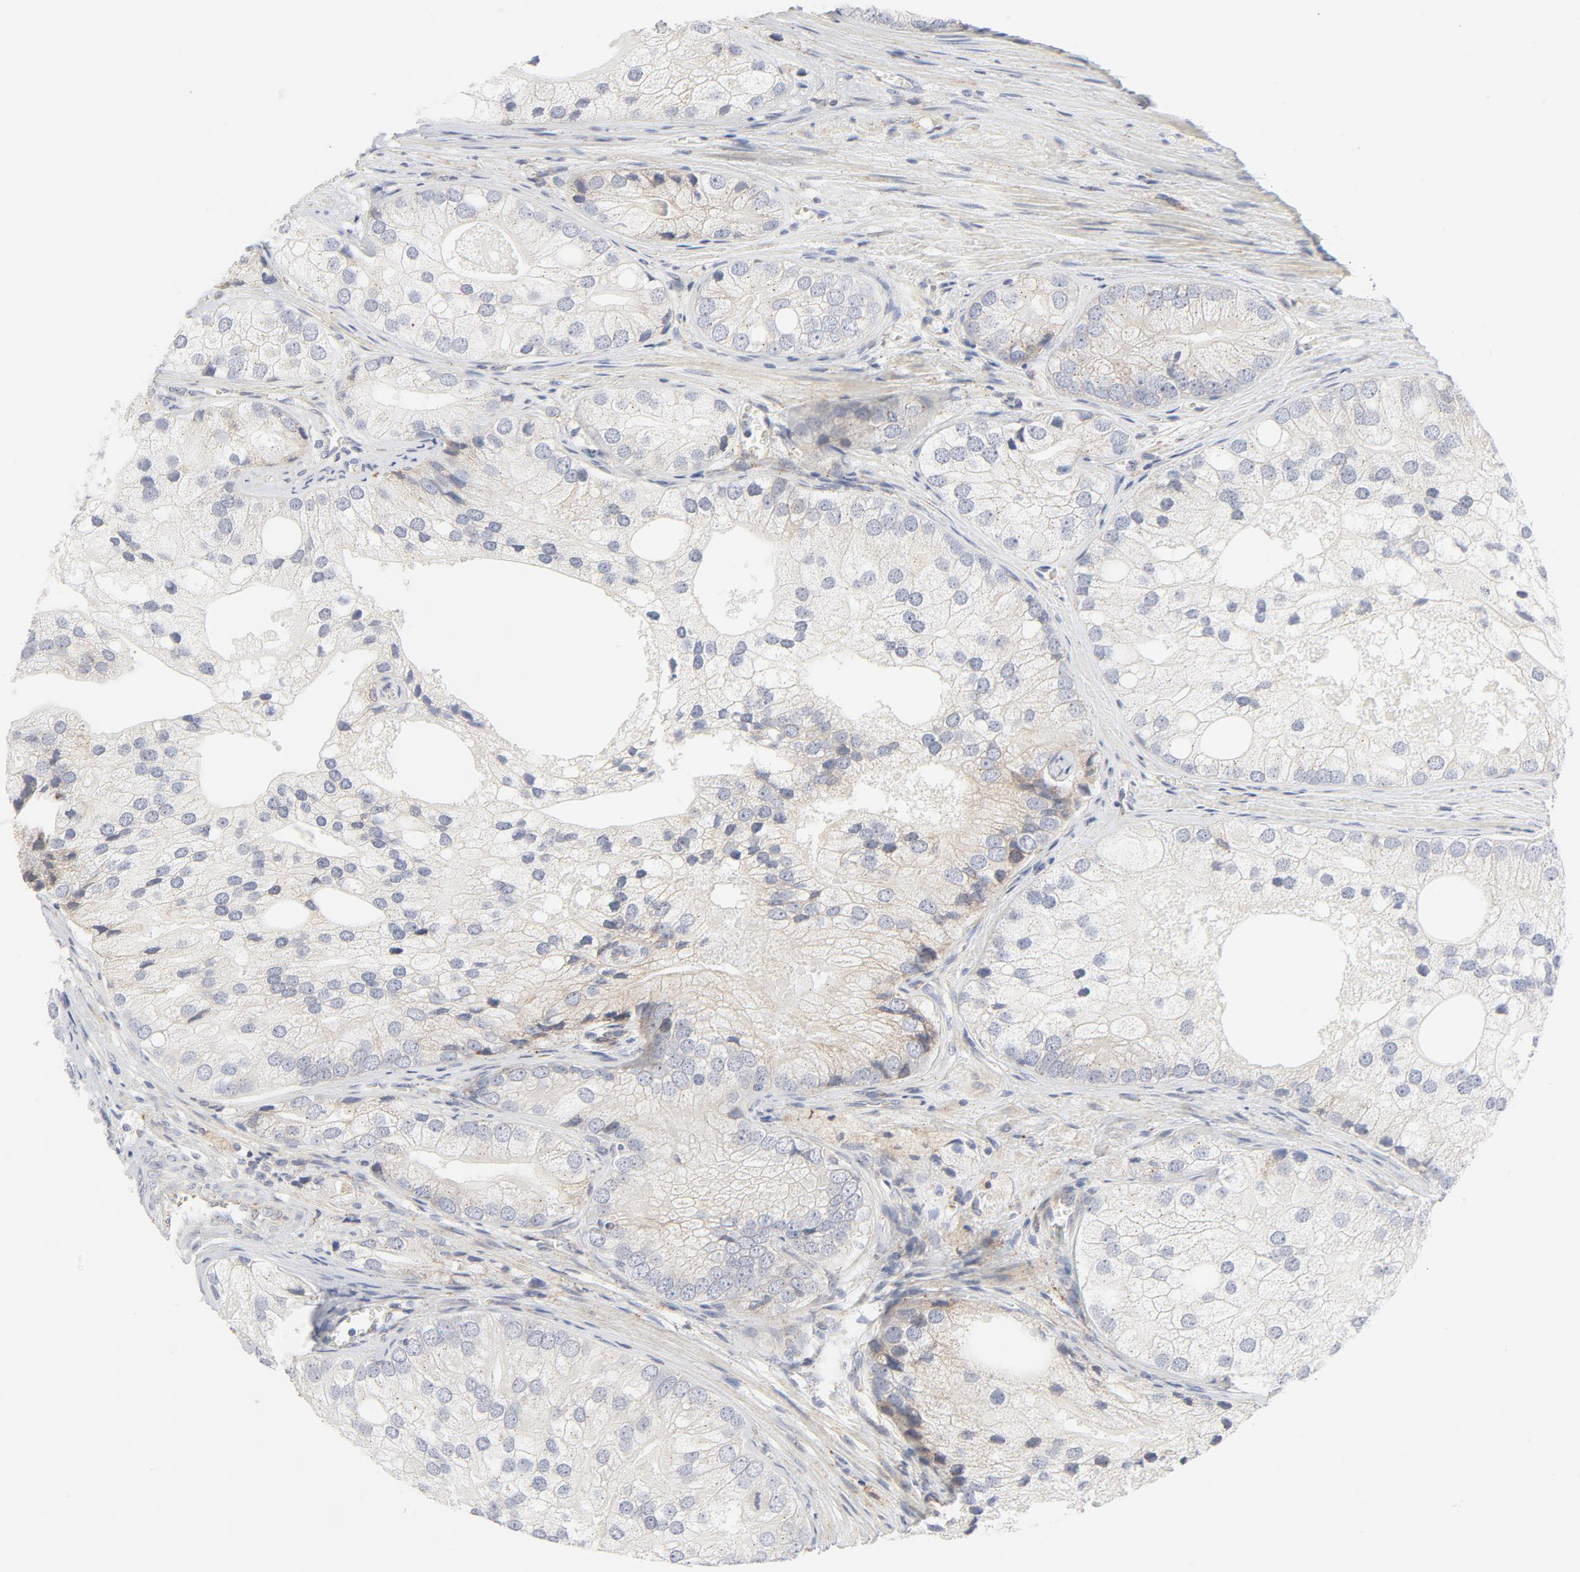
{"staining": {"intensity": "weak", "quantity": "25%-75%", "location": "cytoplasmic/membranous"}, "tissue": "prostate cancer", "cell_type": "Tumor cells", "image_type": "cancer", "snomed": [{"axis": "morphology", "description": "Adenocarcinoma, Low grade"}, {"axis": "topography", "description": "Prostate"}], "caption": "A brown stain labels weak cytoplasmic/membranous expression of a protein in human prostate low-grade adenocarcinoma tumor cells.", "gene": "LRP6", "patient": {"sex": "male", "age": 69}}